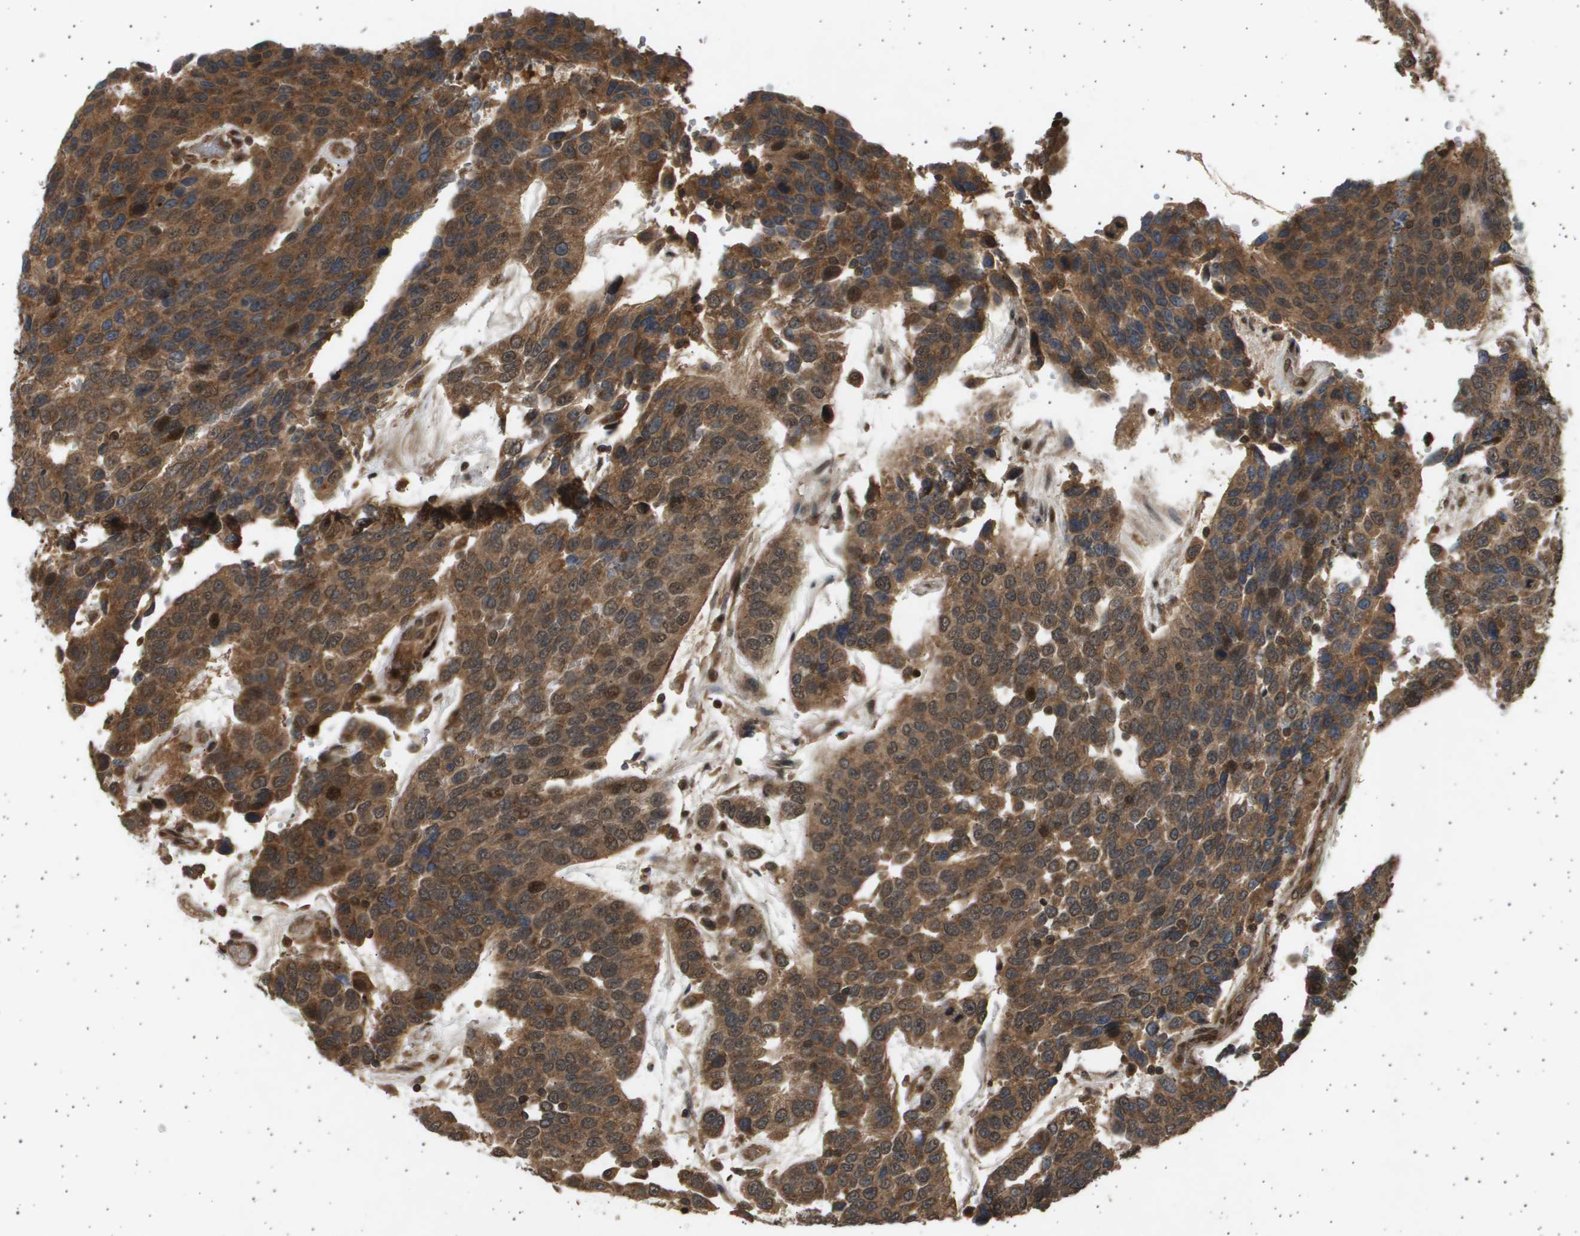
{"staining": {"intensity": "moderate", "quantity": ">75%", "location": "cytoplasmic/membranous,nuclear"}, "tissue": "urothelial cancer", "cell_type": "Tumor cells", "image_type": "cancer", "snomed": [{"axis": "morphology", "description": "Urothelial carcinoma, High grade"}, {"axis": "topography", "description": "Urinary bladder"}], "caption": "A high-resolution histopathology image shows immunohistochemistry staining of urothelial cancer, which exhibits moderate cytoplasmic/membranous and nuclear positivity in approximately >75% of tumor cells.", "gene": "TNRC6A", "patient": {"sex": "female", "age": 80}}